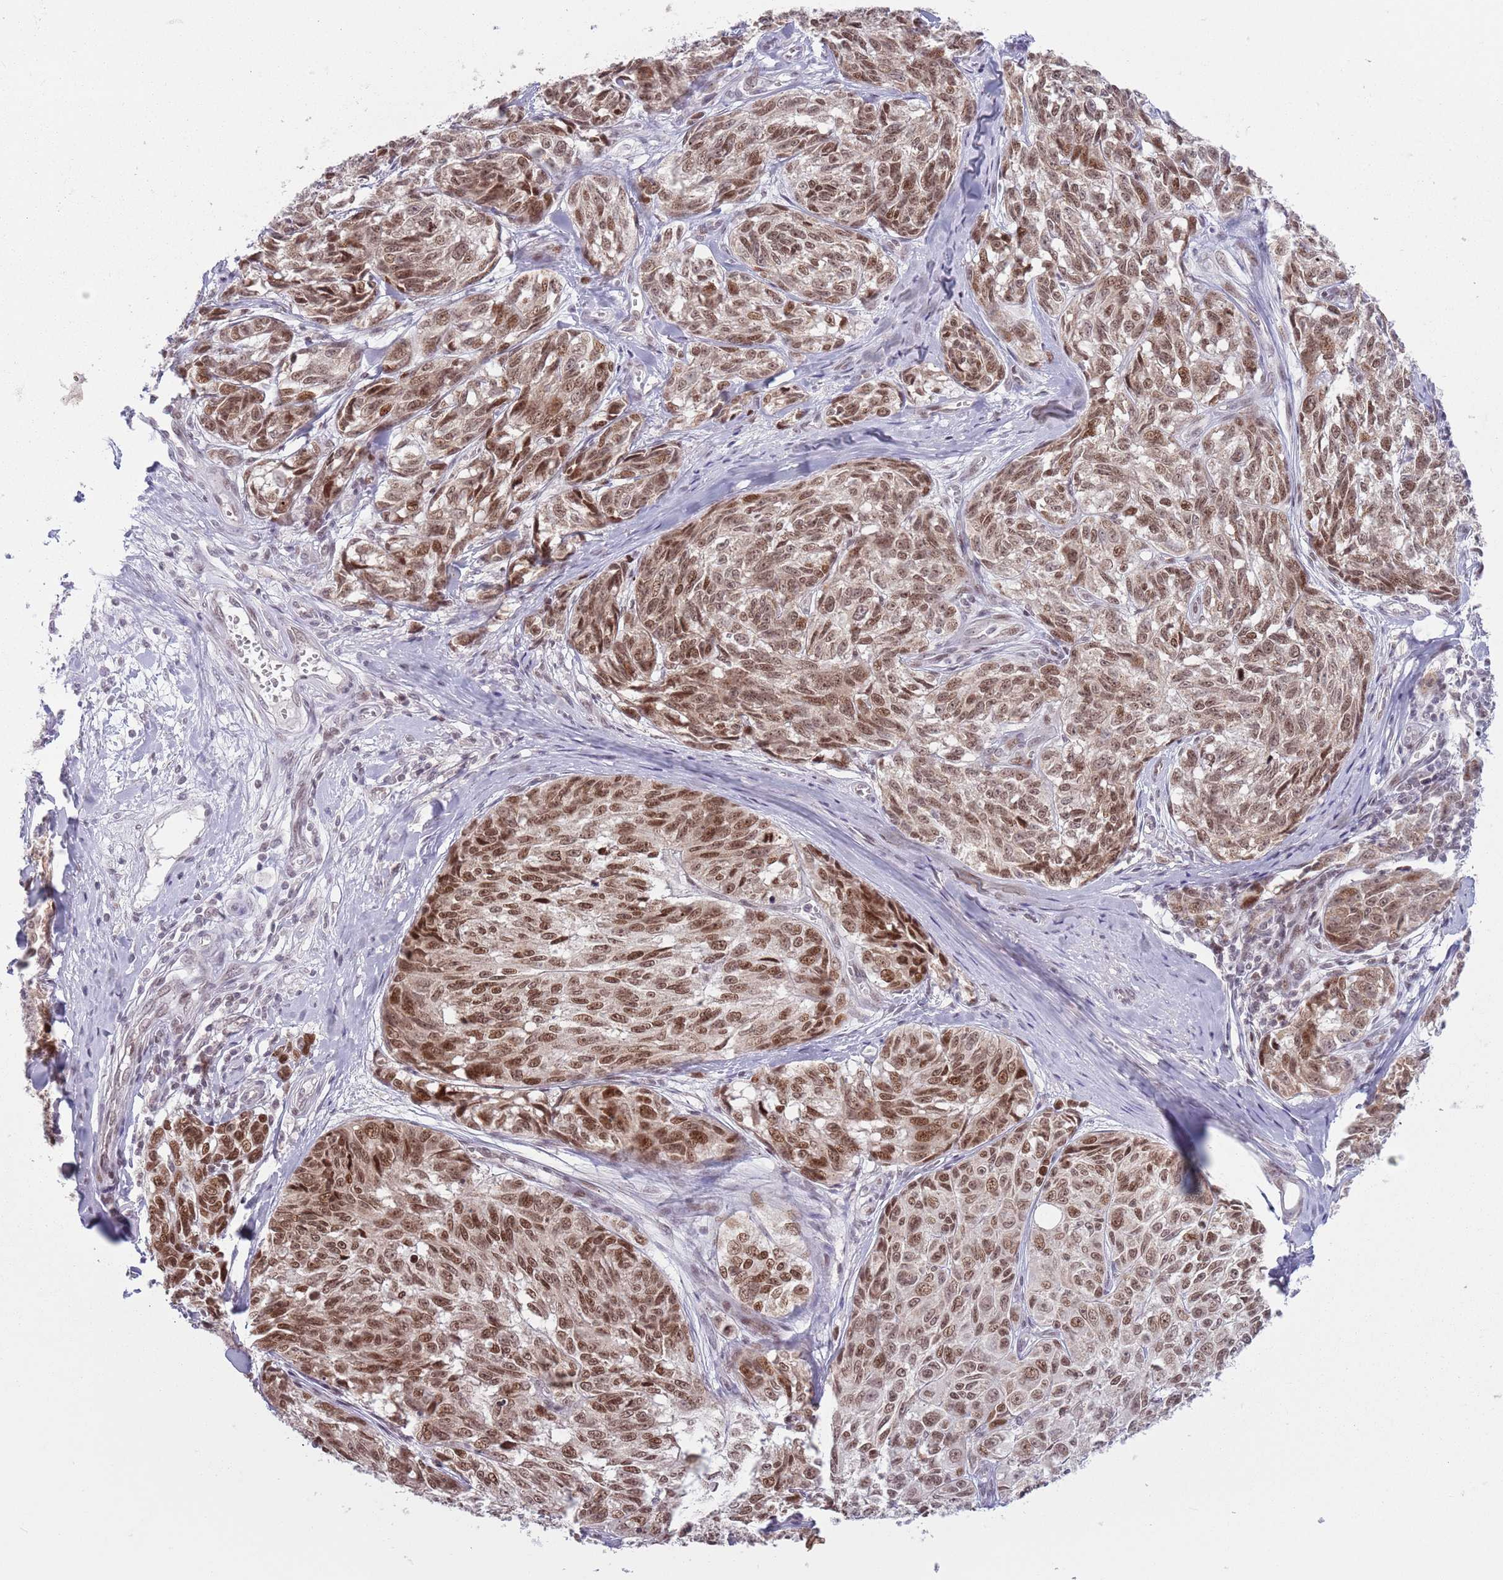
{"staining": {"intensity": "moderate", "quantity": ">75%", "location": "nuclear"}, "tissue": "melanoma", "cell_type": "Tumor cells", "image_type": "cancer", "snomed": [{"axis": "morphology", "description": "Normal tissue, NOS"}, {"axis": "morphology", "description": "Malignant melanoma, NOS"}, {"axis": "topography", "description": "Skin"}], "caption": "Protein staining of malignant melanoma tissue shows moderate nuclear expression in about >75% of tumor cells.", "gene": "MRPL34", "patient": {"sex": "female", "age": 64}}